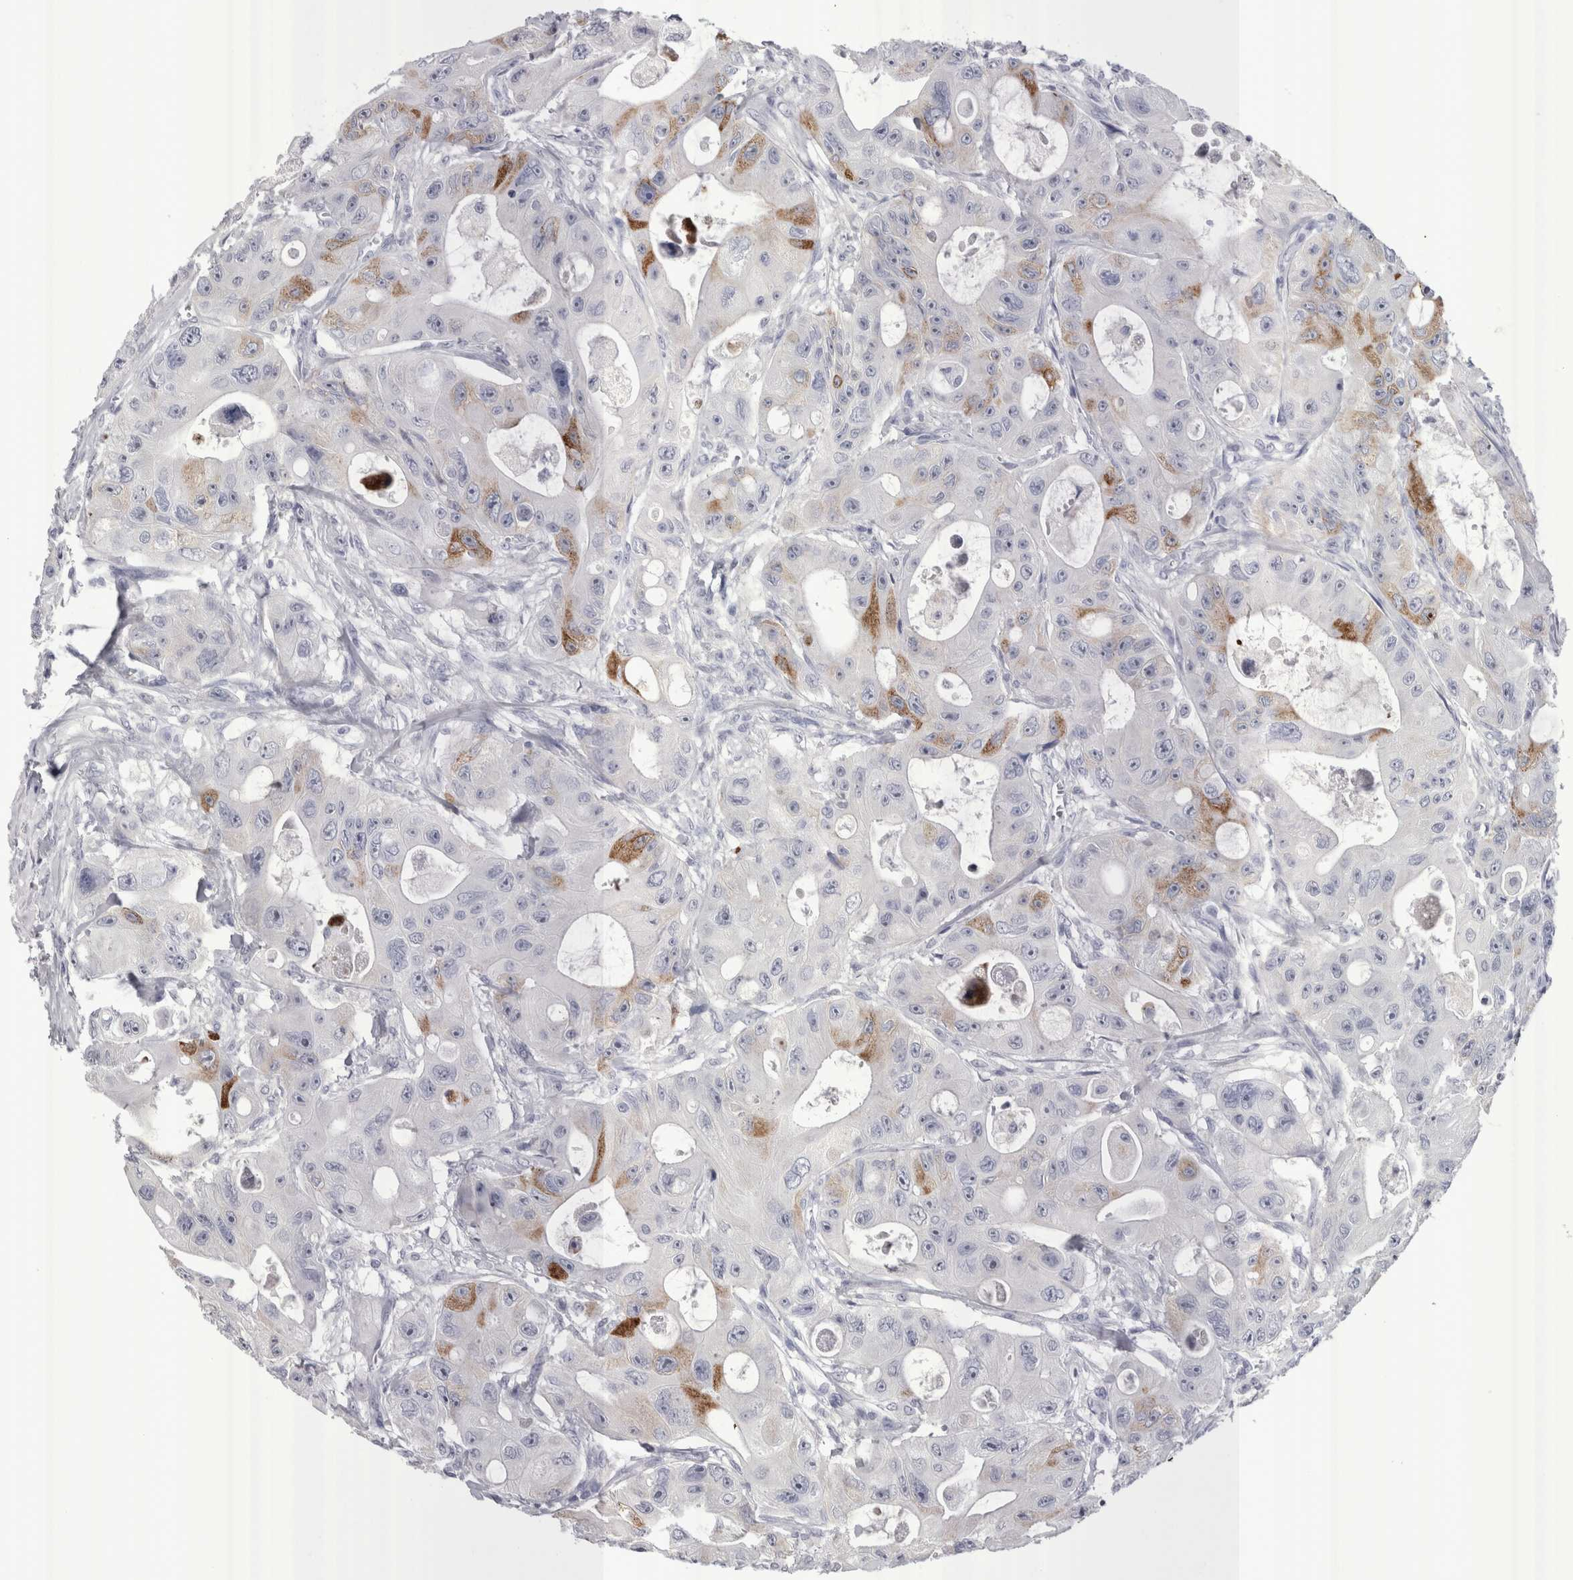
{"staining": {"intensity": "moderate", "quantity": "<25%", "location": "cytoplasmic/membranous"}, "tissue": "colorectal cancer", "cell_type": "Tumor cells", "image_type": "cancer", "snomed": [{"axis": "morphology", "description": "Adenocarcinoma, NOS"}, {"axis": "topography", "description": "Colon"}], "caption": "A micrograph of adenocarcinoma (colorectal) stained for a protein exhibits moderate cytoplasmic/membranous brown staining in tumor cells.", "gene": "PWP2", "patient": {"sex": "female", "age": 46}}